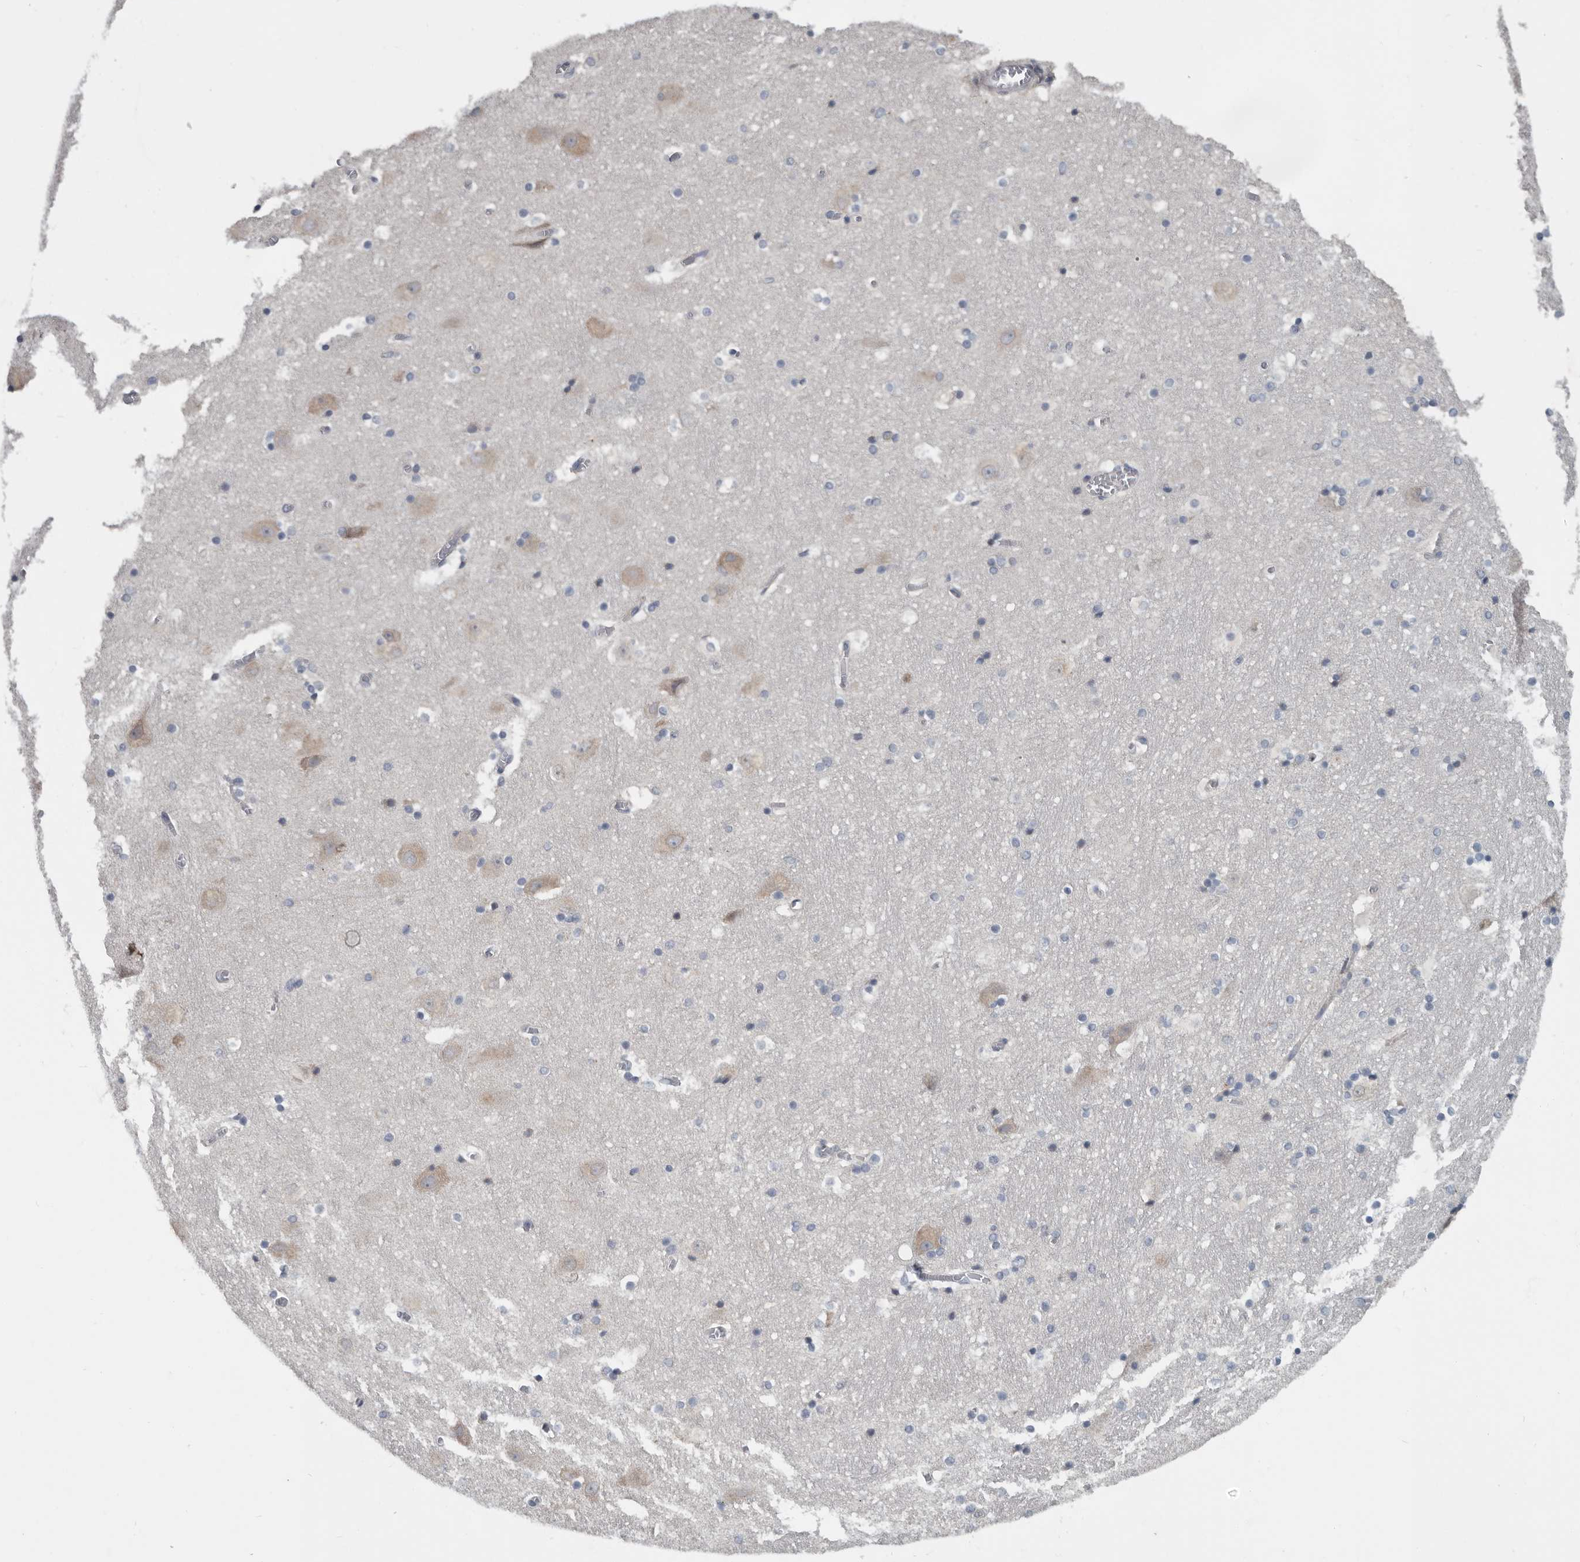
{"staining": {"intensity": "negative", "quantity": "none", "location": "none"}, "tissue": "hippocampus", "cell_type": "Glial cells", "image_type": "normal", "snomed": [{"axis": "morphology", "description": "Normal tissue, NOS"}, {"axis": "topography", "description": "Hippocampus"}], "caption": "Immunohistochemistry (IHC) image of normal hippocampus: hippocampus stained with DAB (3,3'-diaminobenzidine) displays no significant protein positivity in glial cells. (DAB IHC, high magnification).", "gene": "TMEM199", "patient": {"sex": "male", "age": 45}}